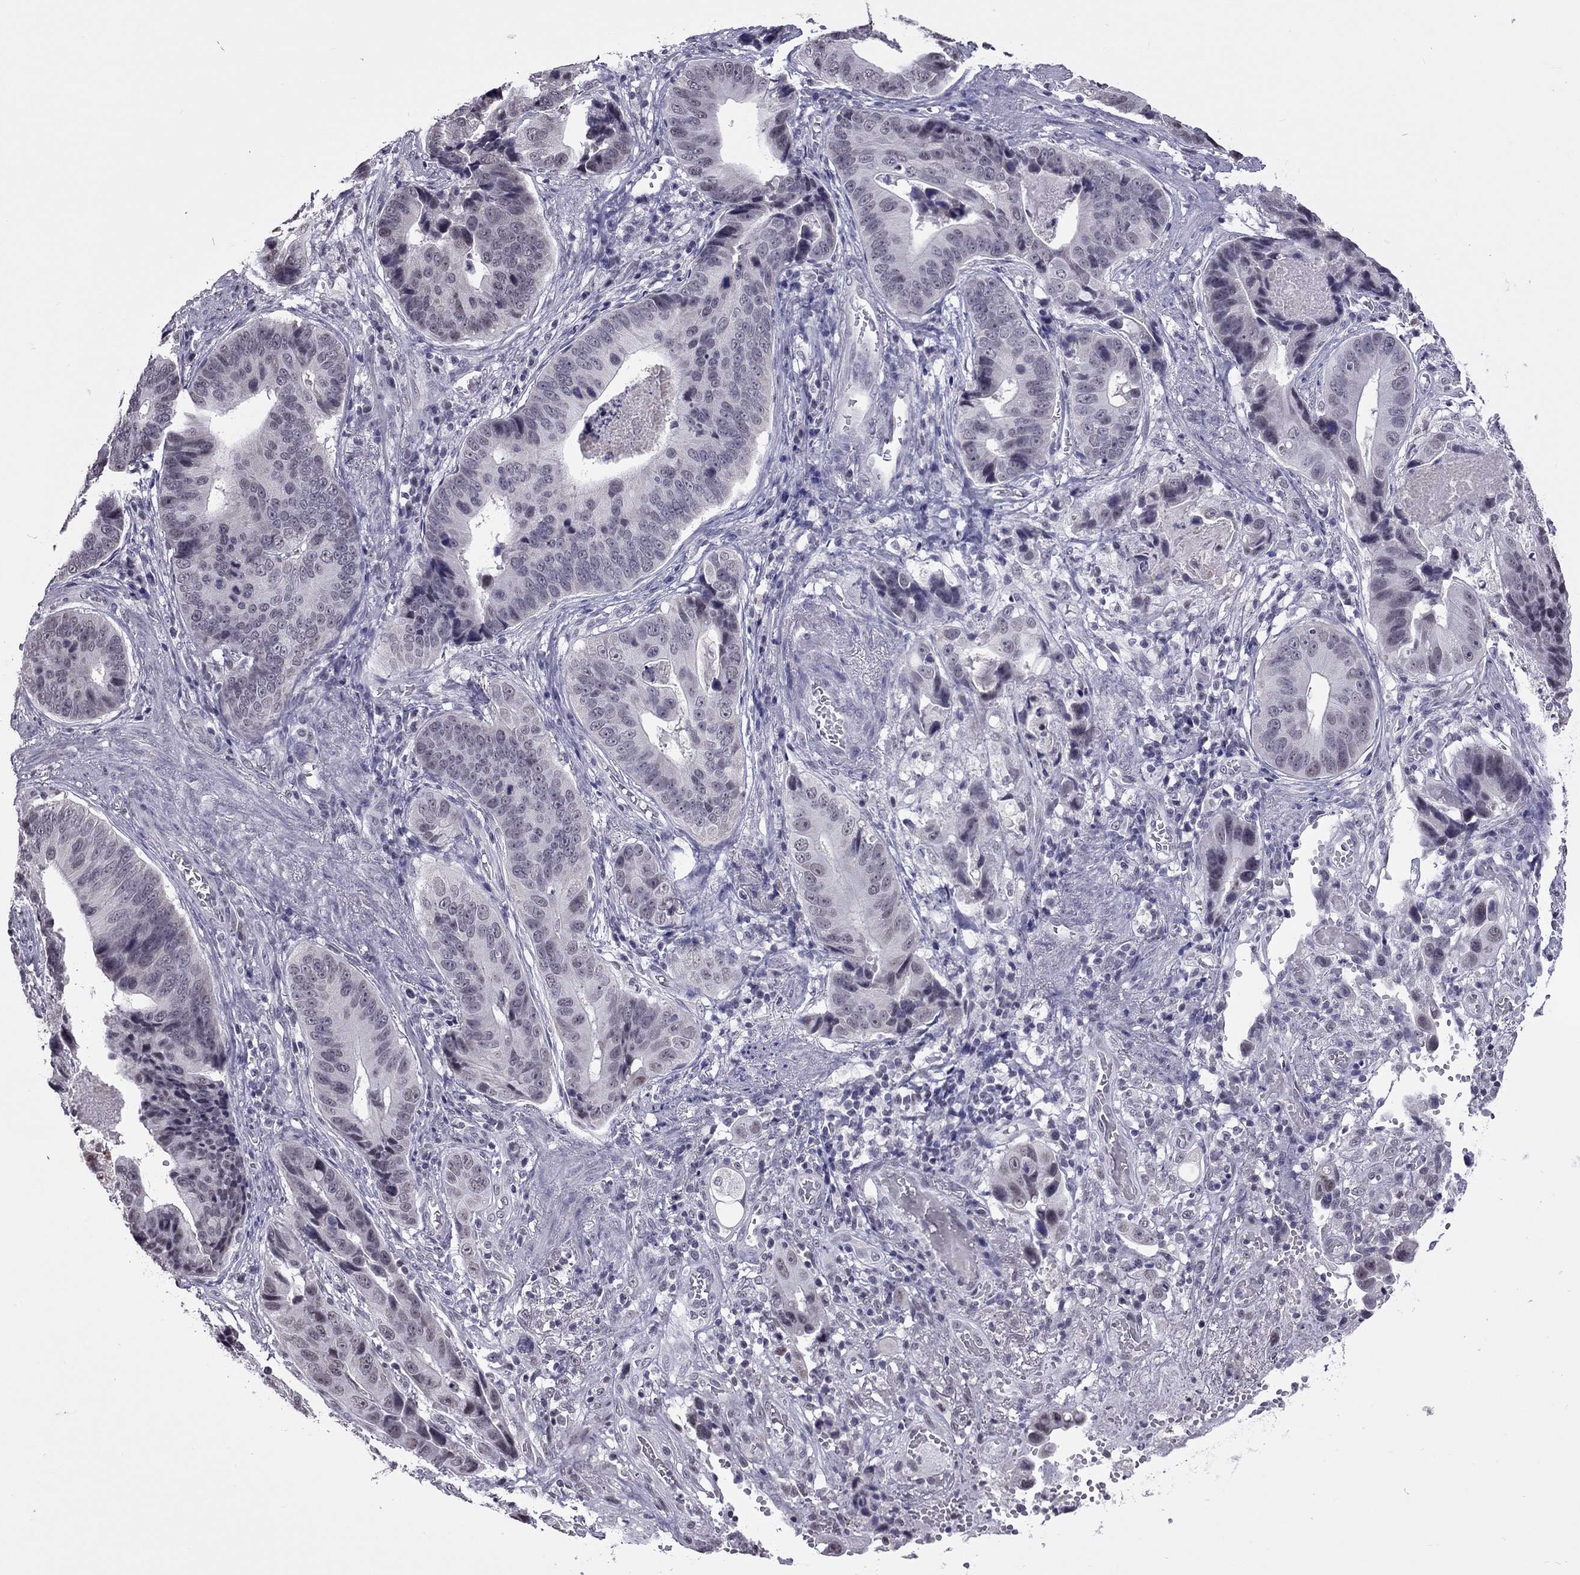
{"staining": {"intensity": "negative", "quantity": "none", "location": "none"}, "tissue": "stomach cancer", "cell_type": "Tumor cells", "image_type": "cancer", "snomed": [{"axis": "morphology", "description": "Adenocarcinoma, NOS"}, {"axis": "topography", "description": "Stomach"}], "caption": "This is an IHC image of stomach adenocarcinoma. There is no staining in tumor cells.", "gene": "PPP1R3A", "patient": {"sex": "male", "age": 84}}